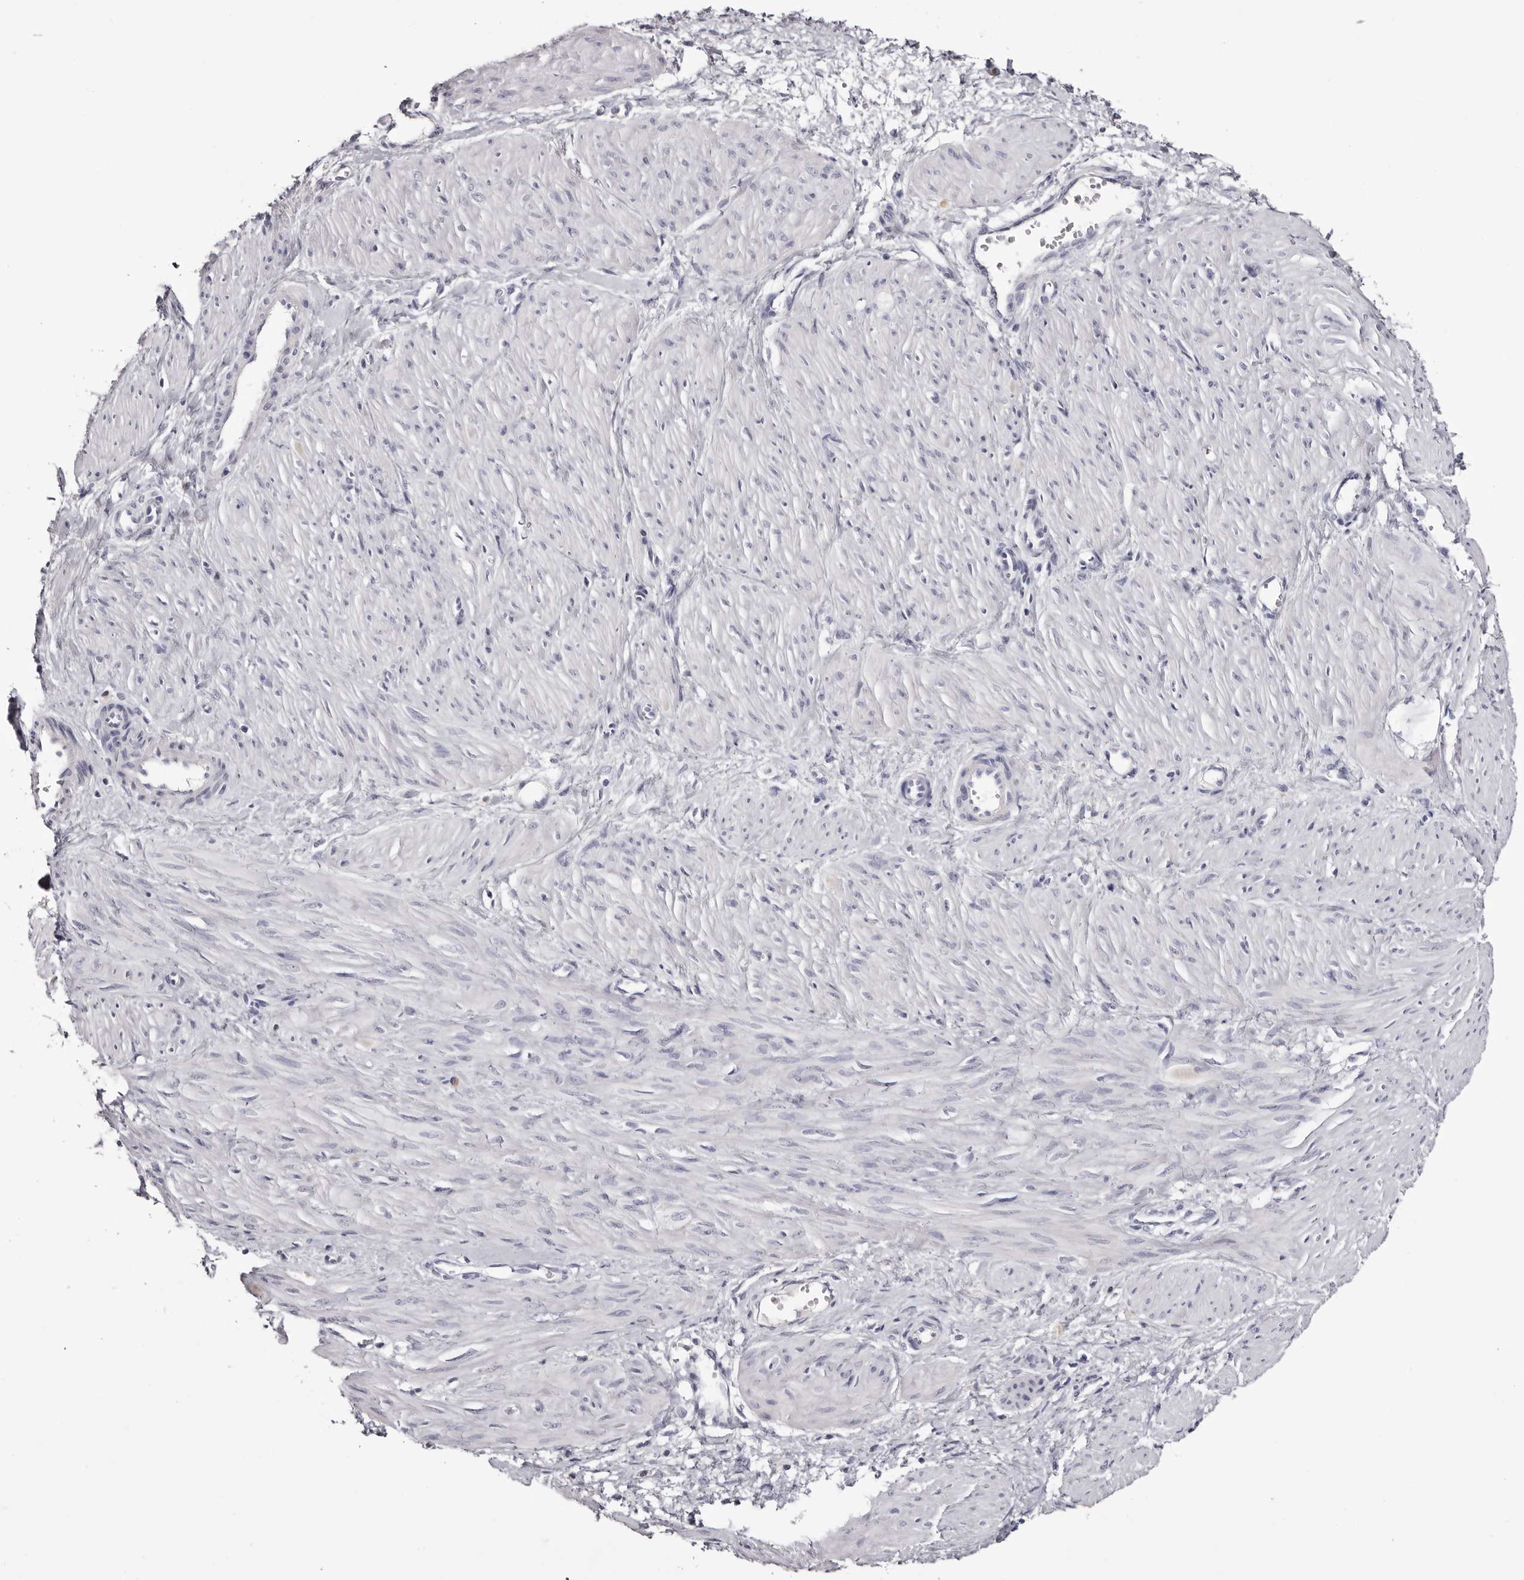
{"staining": {"intensity": "negative", "quantity": "none", "location": "none"}, "tissue": "smooth muscle", "cell_type": "Smooth muscle cells", "image_type": "normal", "snomed": [{"axis": "morphology", "description": "Normal tissue, NOS"}, {"axis": "topography", "description": "Endometrium"}], "caption": "Immunohistochemical staining of unremarkable human smooth muscle reveals no significant positivity in smooth muscle cells.", "gene": "CA6", "patient": {"sex": "female", "age": 33}}